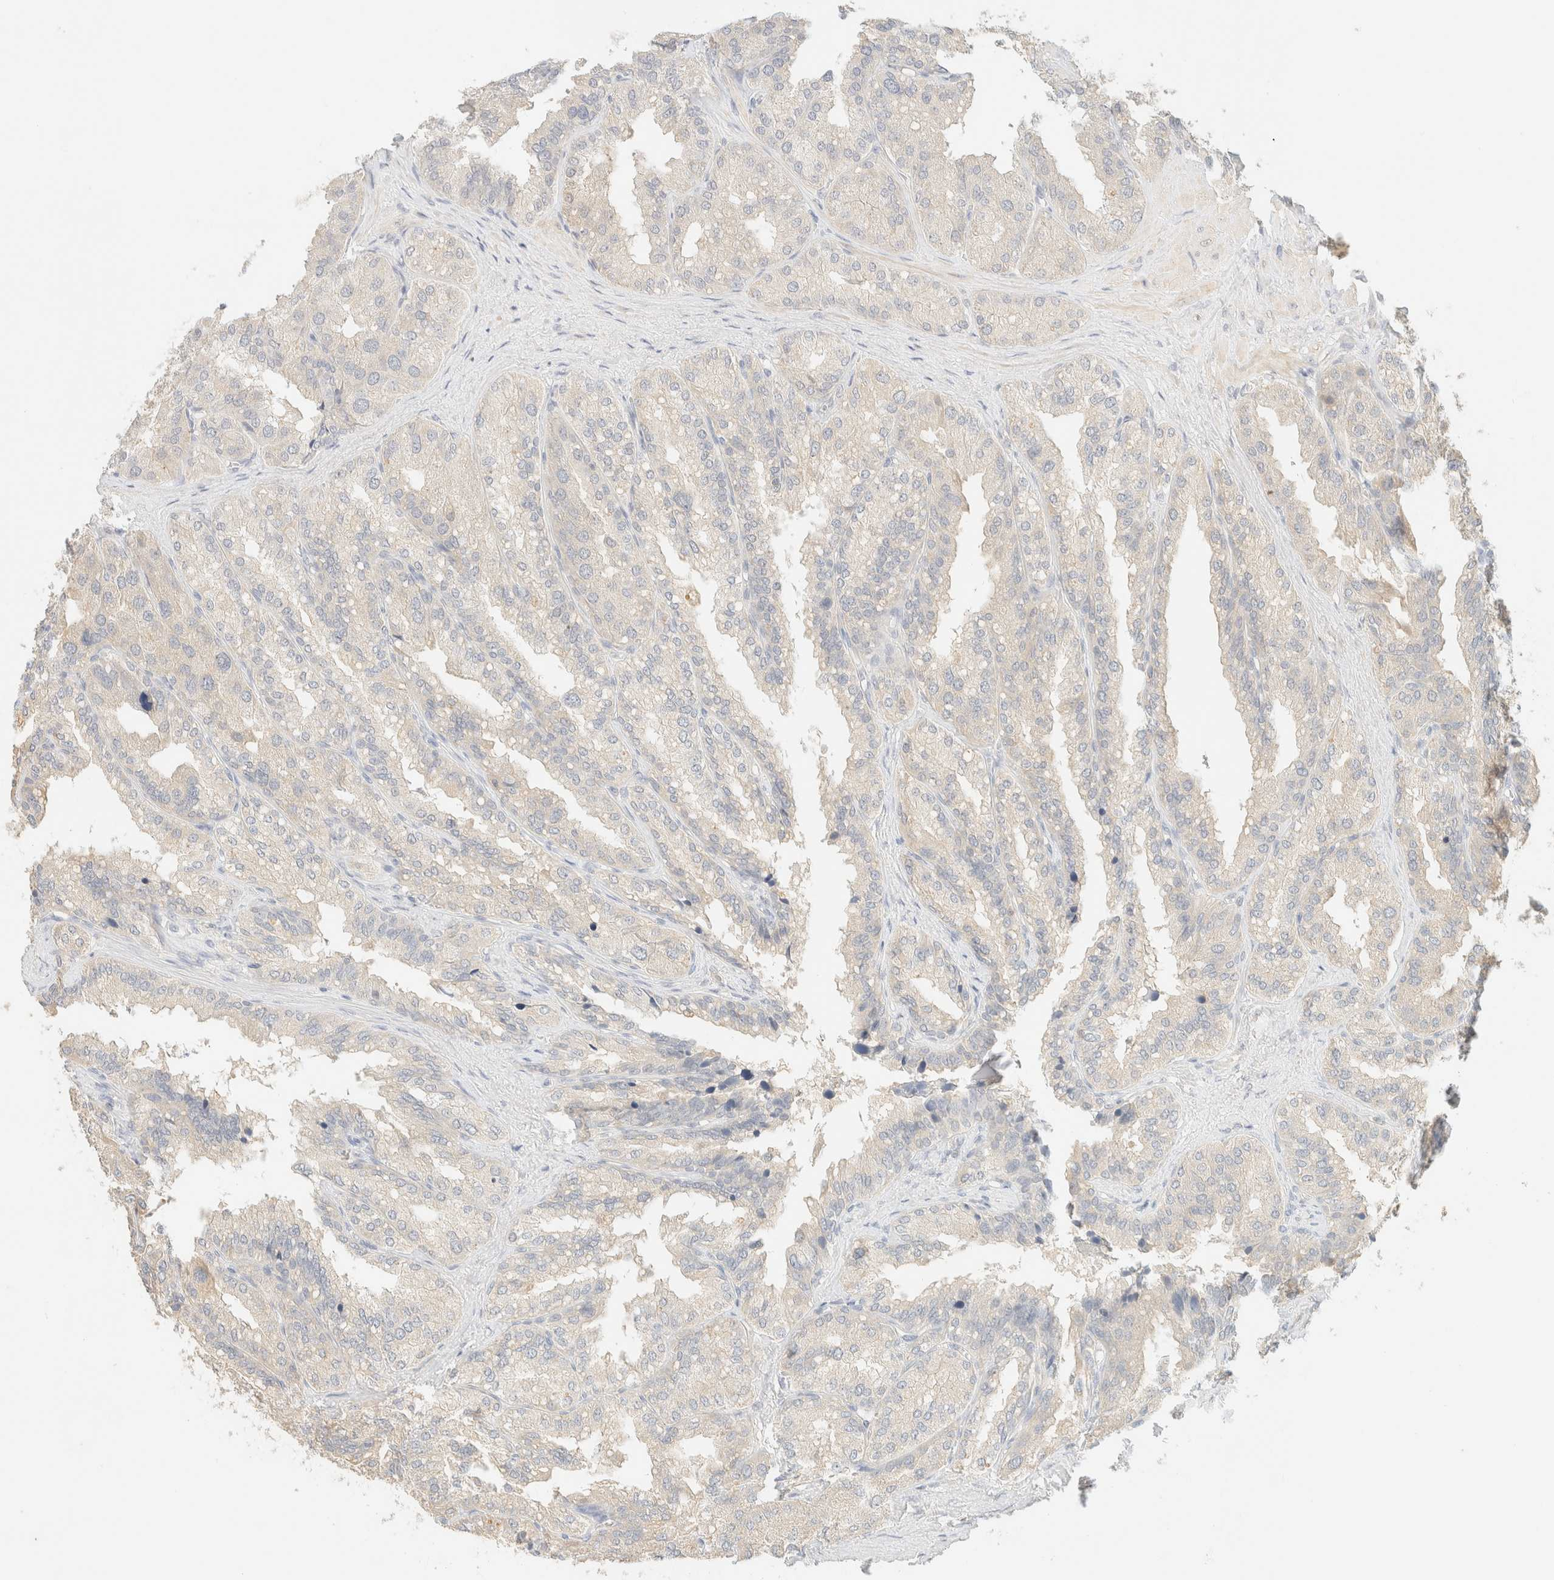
{"staining": {"intensity": "negative", "quantity": "none", "location": "none"}, "tissue": "seminal vesicle", "cell_type": "Glandular cells", "image_type": "normal", "snomed": [{"axis": "morphology", "description": "Normal tissue, NOS"}, {"axis": "topography", "description": "Prostate"}, {"axis": "topography", "description": "Seminal veicle"}], "caption": "Immunohistochemistry photomicrograph of benign human seminal vesicle stained for a protein (brown), which exhibits no positivity in glandular cells.", "gene": "TIMD4", "patient": {"sex": "male", "age": 51}}